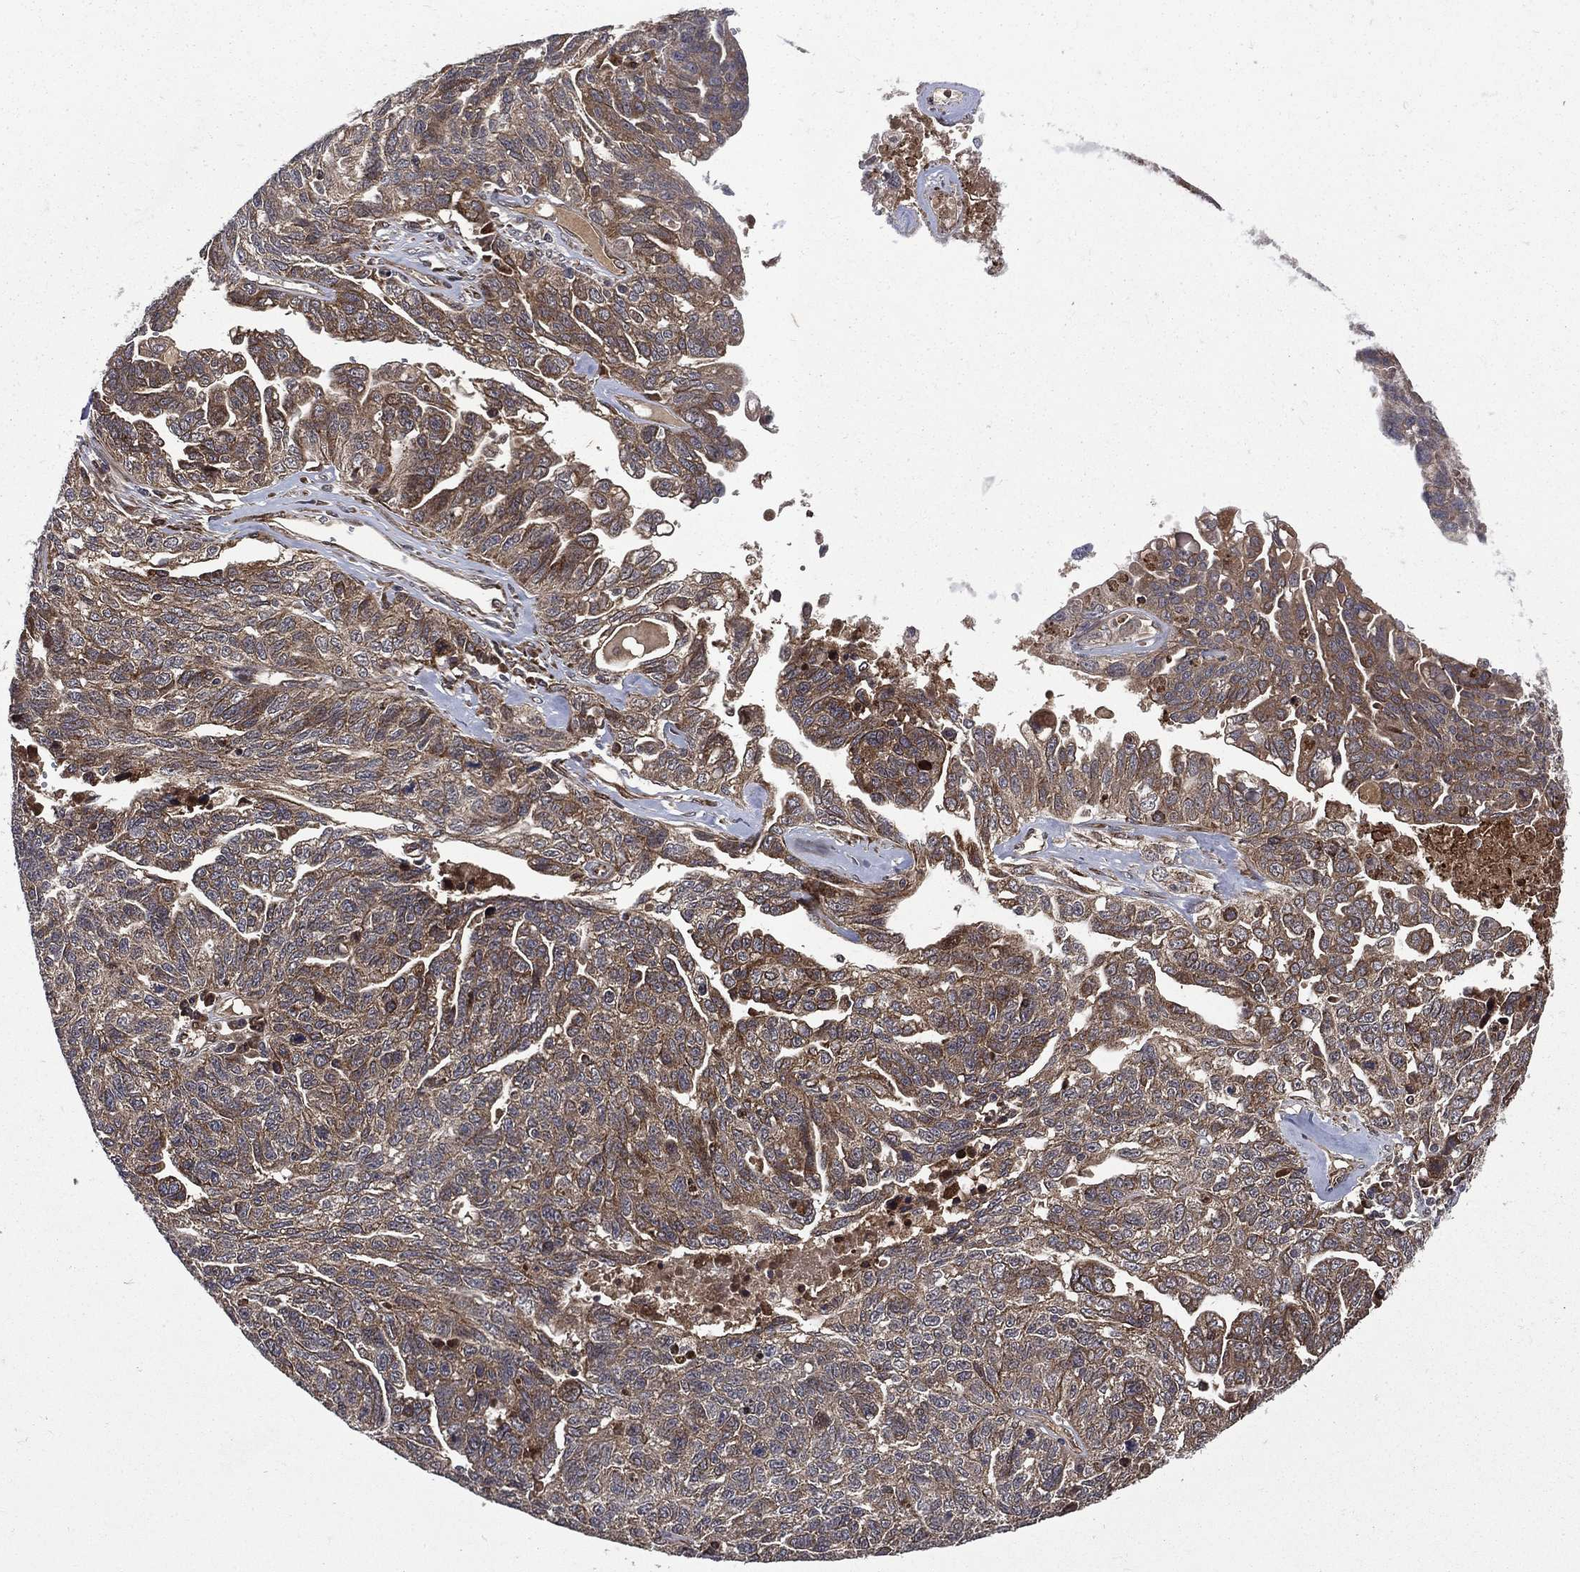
{"staining": {"intensity": "moderate", "quantity": "25%-75%", "location": "cytoplasmic/membranous"}, "tissue": "ovarian cancer", "cell_type": "Tumor cells", "image_type": "cancer", "snomed": [{"axis": "morphology", "description": "Cystadenocarcinoma, serous, NOS"}, {"axis": "topography", "description": "Ovary"}], "caption": "A brown stain highlights moderate cytoplasmic/membranous staining of a protein in ovarian cancer (serous cystadenocarcinoma) tumor cells. The staining was performed using DAB, with brown indicating positive protein expression. Nuclei are stained blue with hematoxylin.", "gene": "RAB11FIP4", "patient": {"sex": "female", "age": 71}}